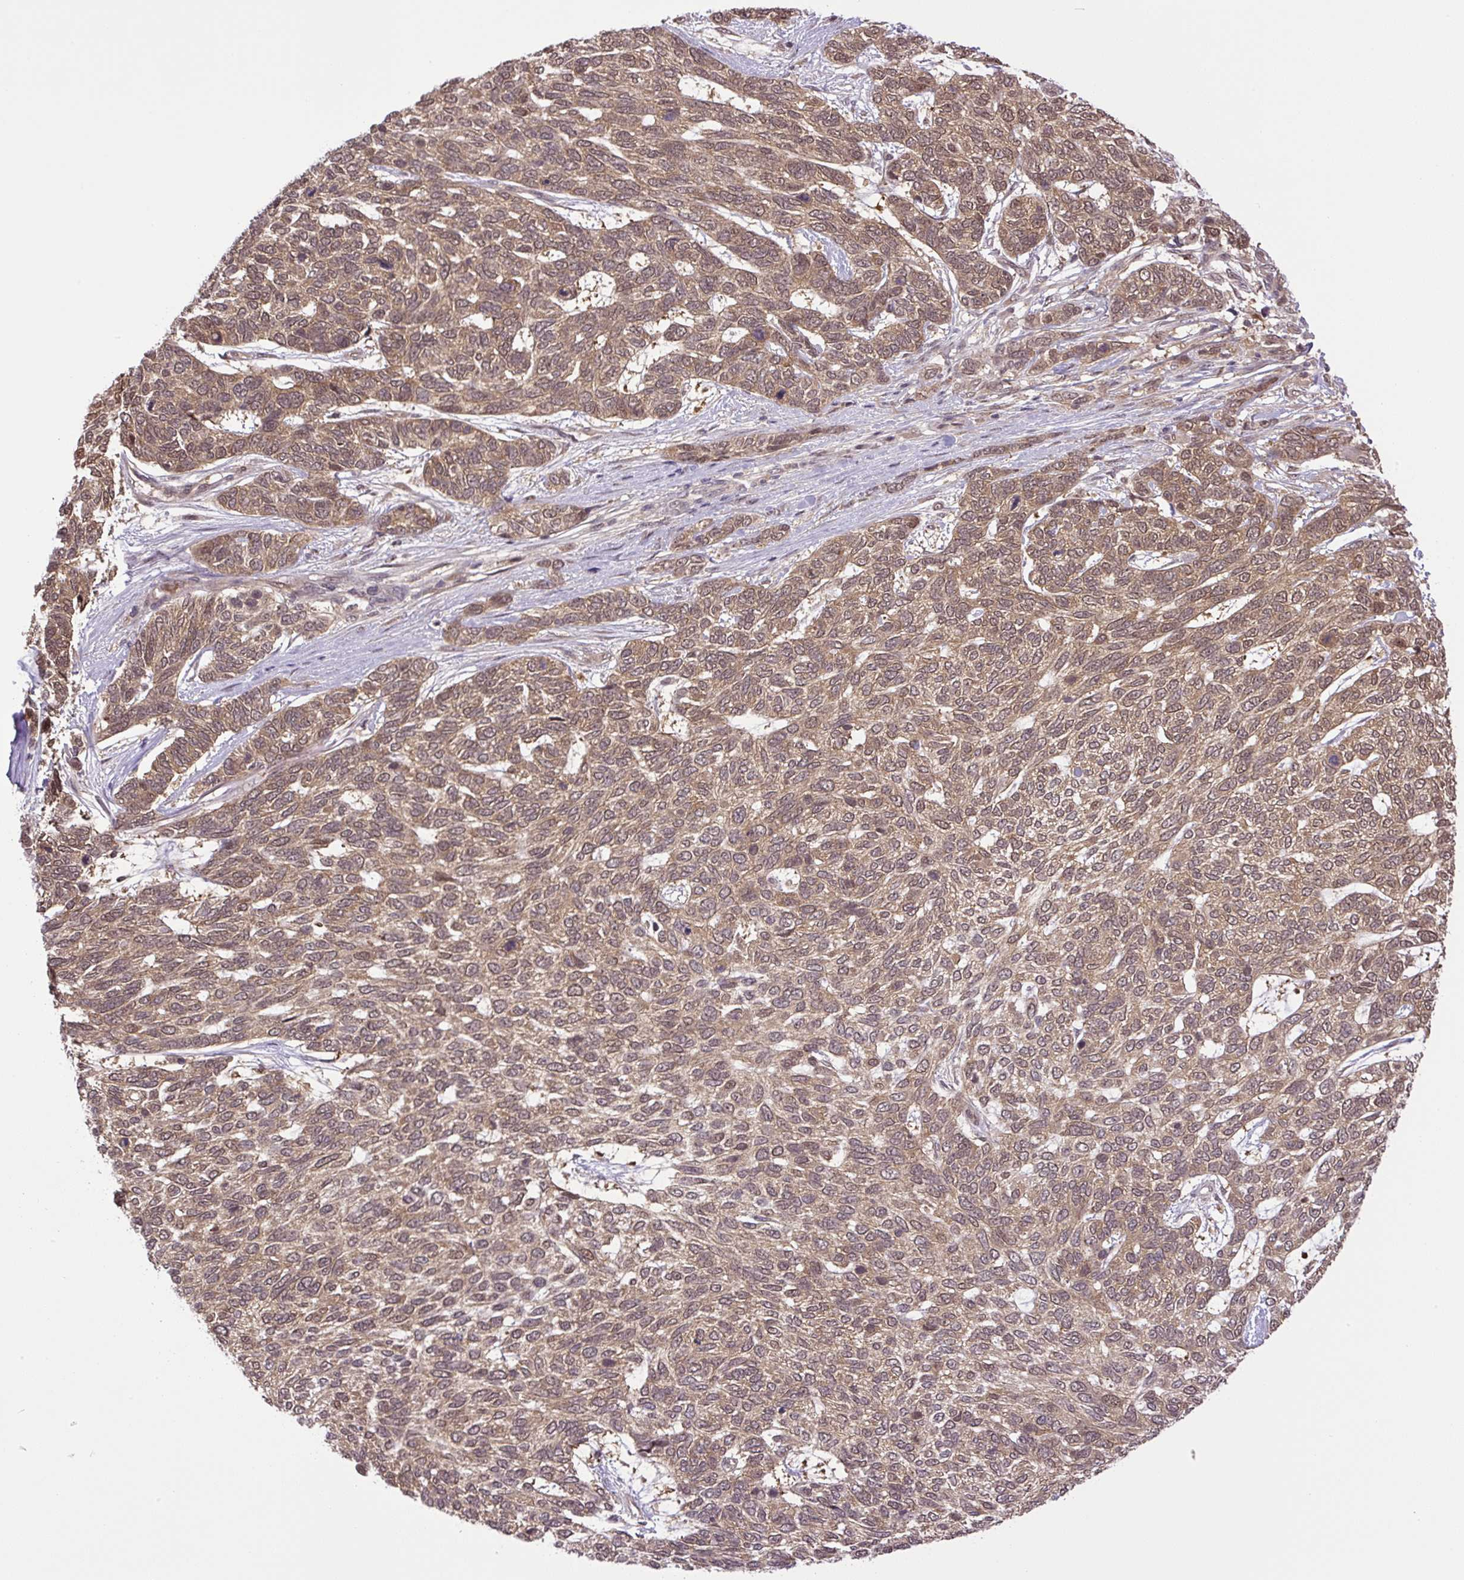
{"staining": {"intensity": "moderate", "quantity": ">75%", "location": "cytoplasmic/membranous,nuclear"}, "tissue": "skin cancer", "cell_type": "Tumor cells", "image_type": "cancer", "snomed": [{"axis": "morphology", "description": "Basal cell carcinoma"}, {"axis": "topography", "description": "Skin"}], "caption": "This is a histology image of immunohistochemistry (IHC) staining of skin basal cell carcinoma, which shows moderate expression in the cytoplasmic/membranous and nuclear of tumor cells.", "gene": "SGTA", "patient": {"sex": "female", "age": 65}}